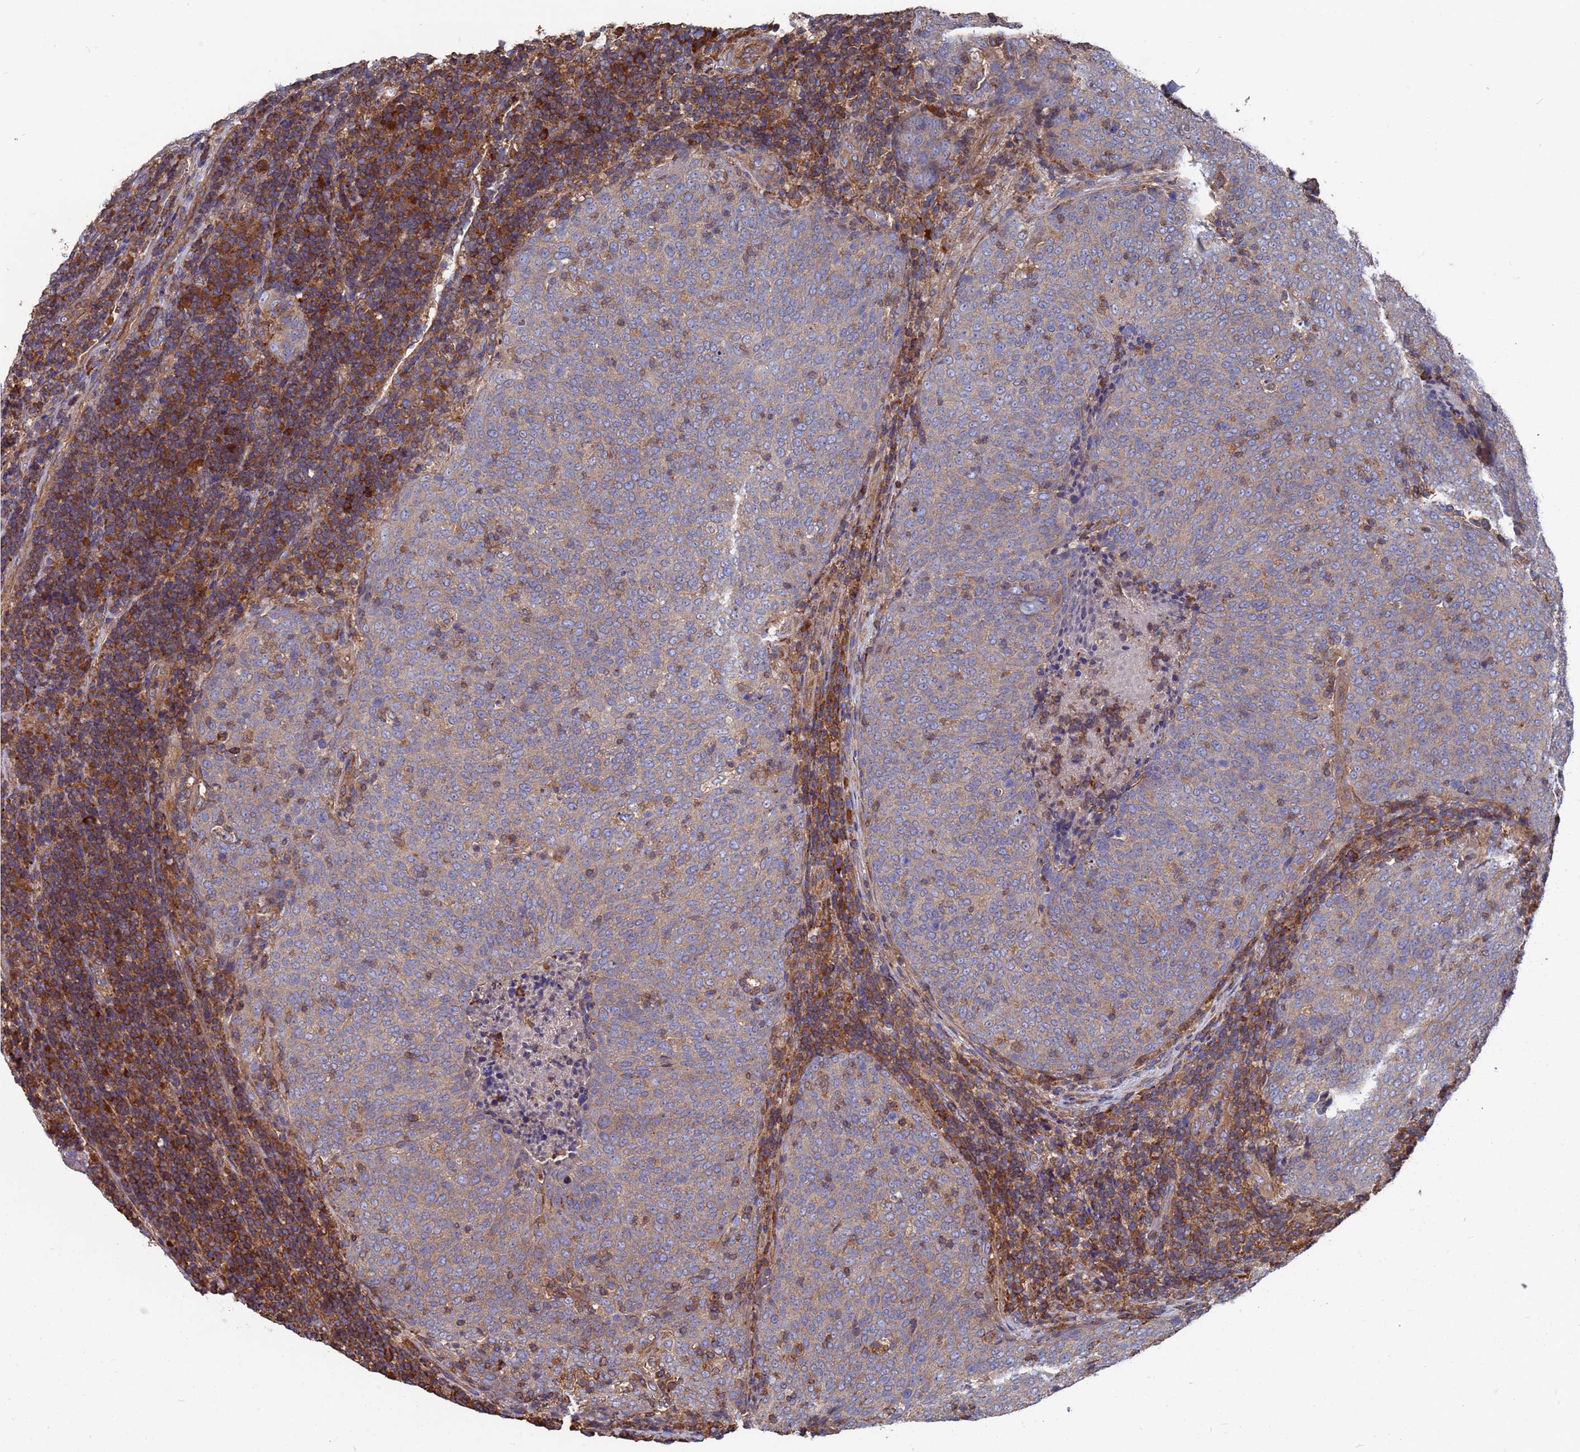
{"staining": {"intensity": "weak", "quantity": "25%-75%", "location": "cytoplasmic/membranous"}, "tissue": "head and neck cancer", "cell_type": "Tumor cells", "image_type": "cancer", "snomed": [{"axis": "morphology", "description": "Squamous cell carcinoma, NOS"}, {"axis": "morphology", "description": "Squamous cell carcinoma, metastatic, NOS"}, {"axis": "topography", "description": "Lymph node"}, {"axis": "topography", "description": "Head-Neck"}], "caption": "About 25%-75% of tumor cells in head and neck squamous cell carcinoma display weak cytoplasmic/membranous protein staining as visualized by brown immunohistochemical staining.", "gene": "PYCR1", "patient": {"sex": "male", "age": 62}}